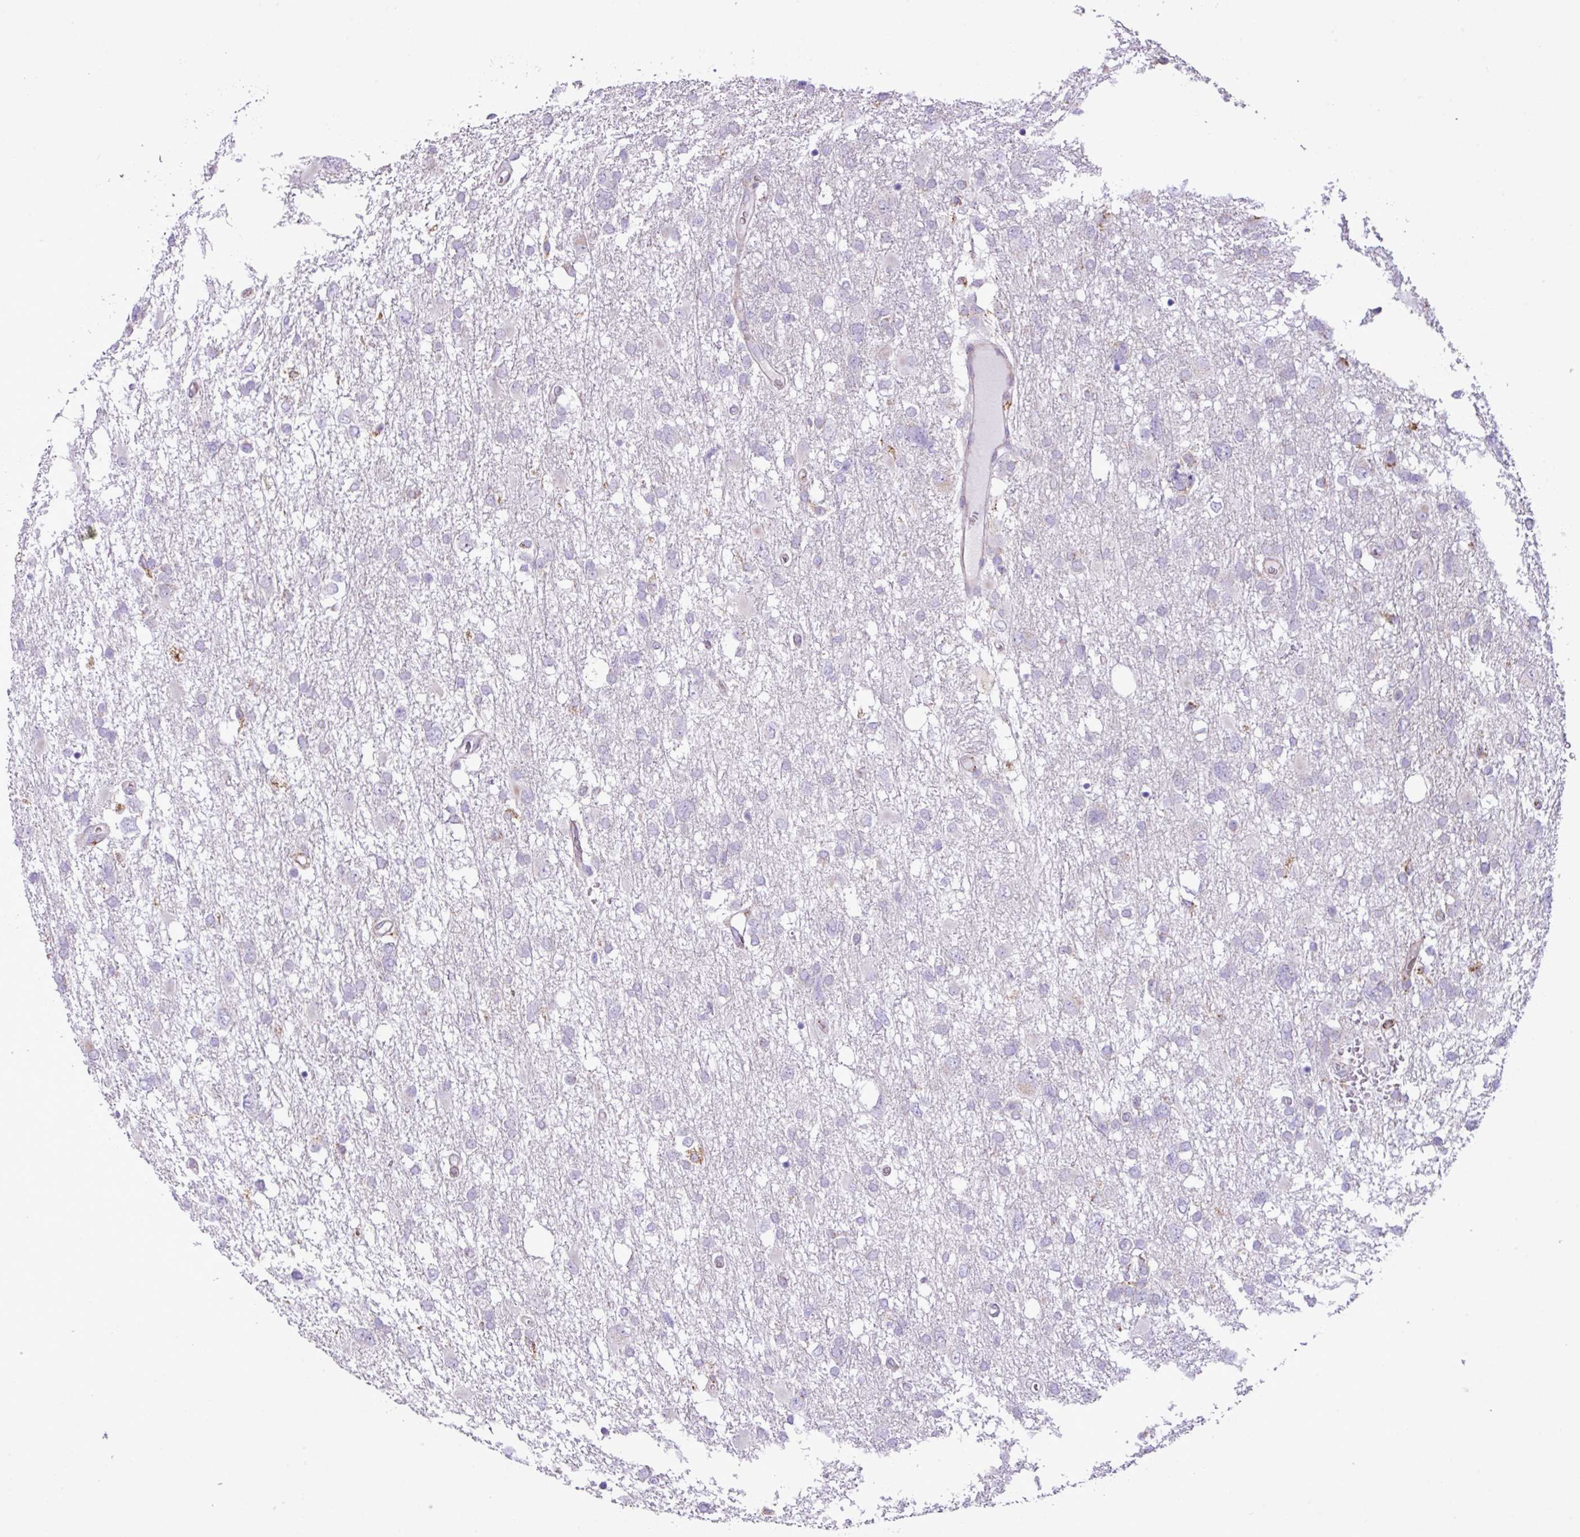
{"staining": {"intensity": "negative", "quantity": "none", "location": "none"}, "tissue": "glioma", "cell_type": "Tumor cells", "image_type": "cancer", "snomed": [{"axis": "morphology", "description": "Glioma, malignant, High grade"}, {"axis": "topography", "description": "Brain"}], "caption": "Immunohistochemical staining of human glioma demonstrates no significant positivity in tumor cells.", "gene": "ZSCAN5A", "patient": {"sex": "male", "age": 61}}